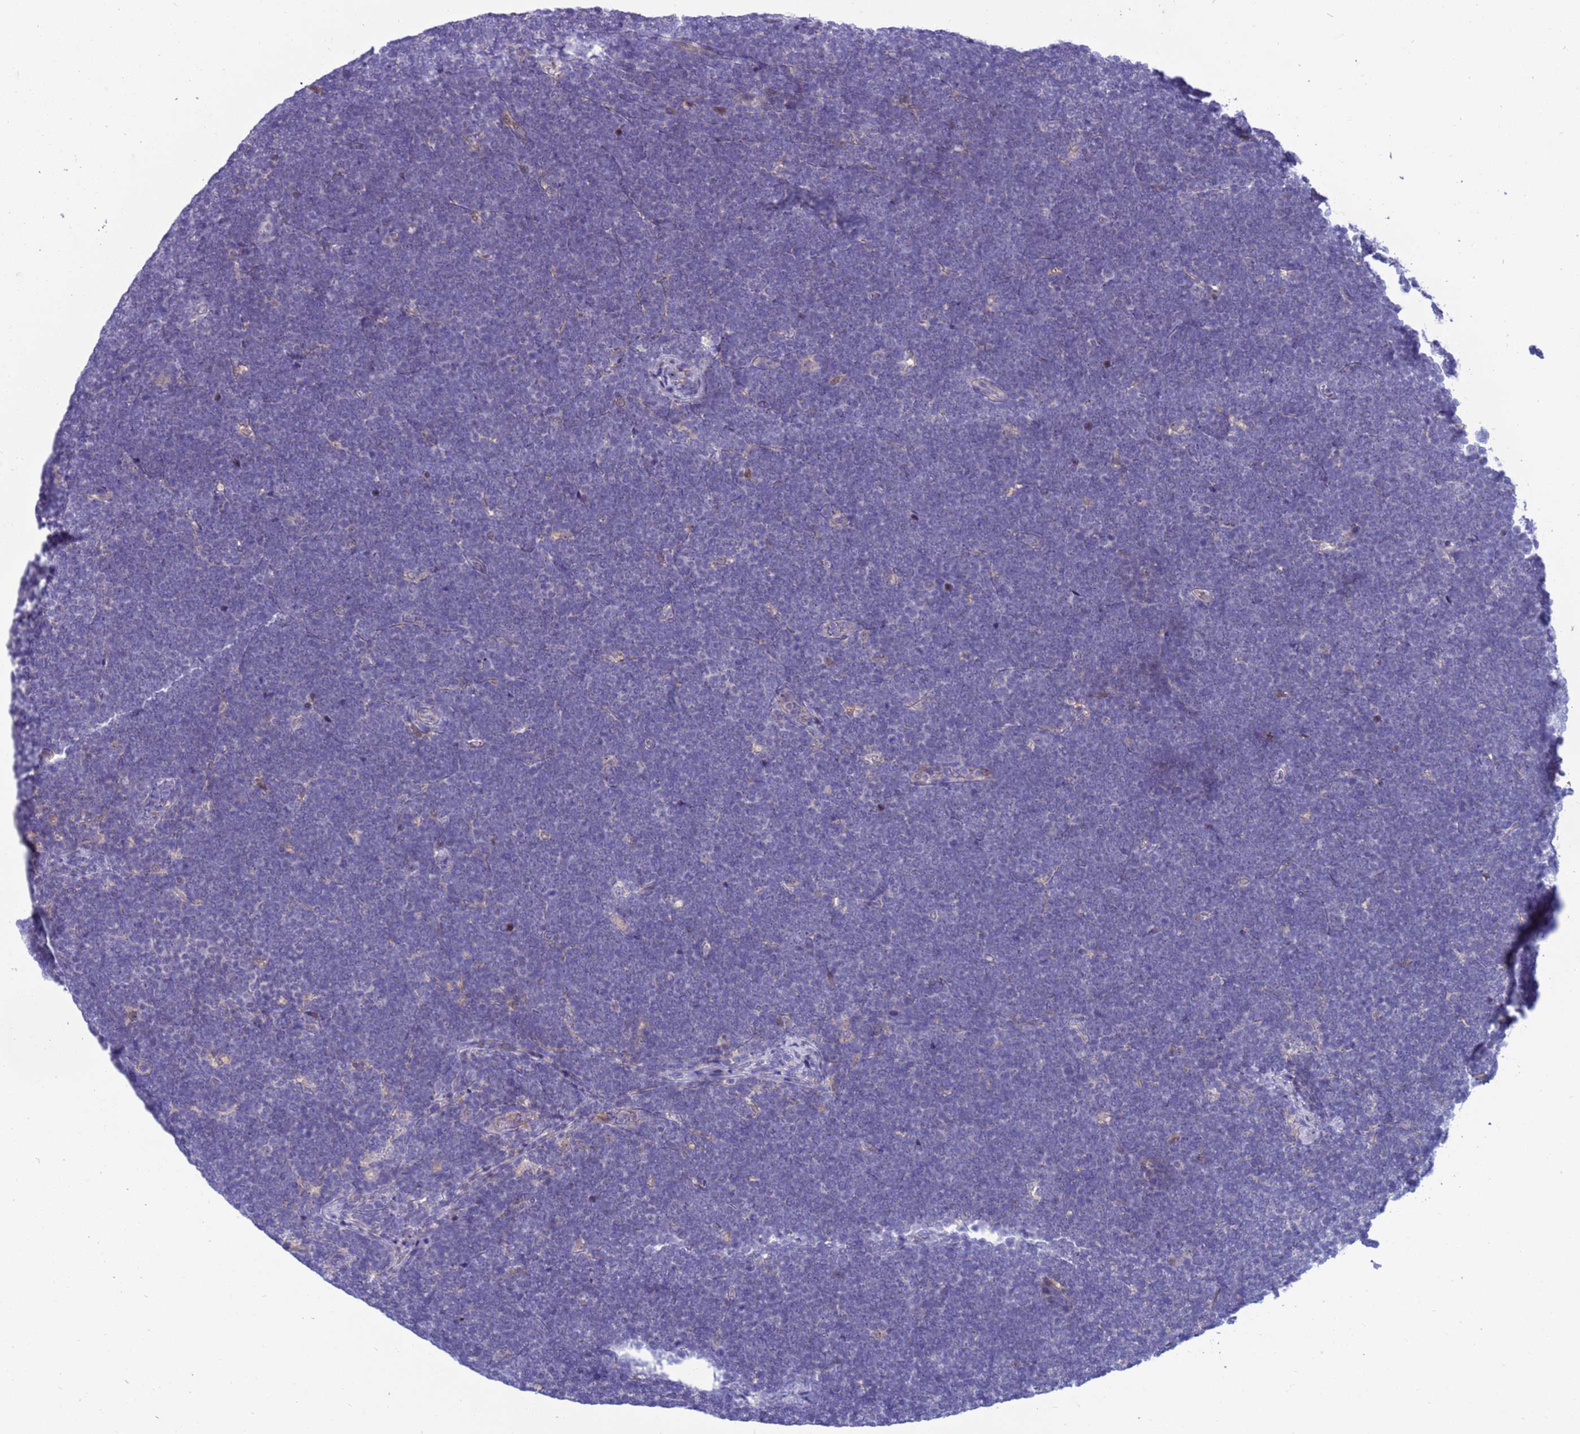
{"staining": {"intensity": "negative", "quantity": "none", "location": "none"}, "tissue": "lymphoma", "cell_type": "Tumor cells", "image_type": "cancer", "snomed": [{"axis": "morphology", "description": "Malignant lymphoma, non-Hodgkin's type, High grade"}, {"axis": "topography", "description": "Lymph node"}], "caption": "This is an immunohistochemistry photomicrograph of human lymphoma. There is no staining in tumor cells.", "gene": "LRATD1", "patient": {"sex": "male", "age": 13}}